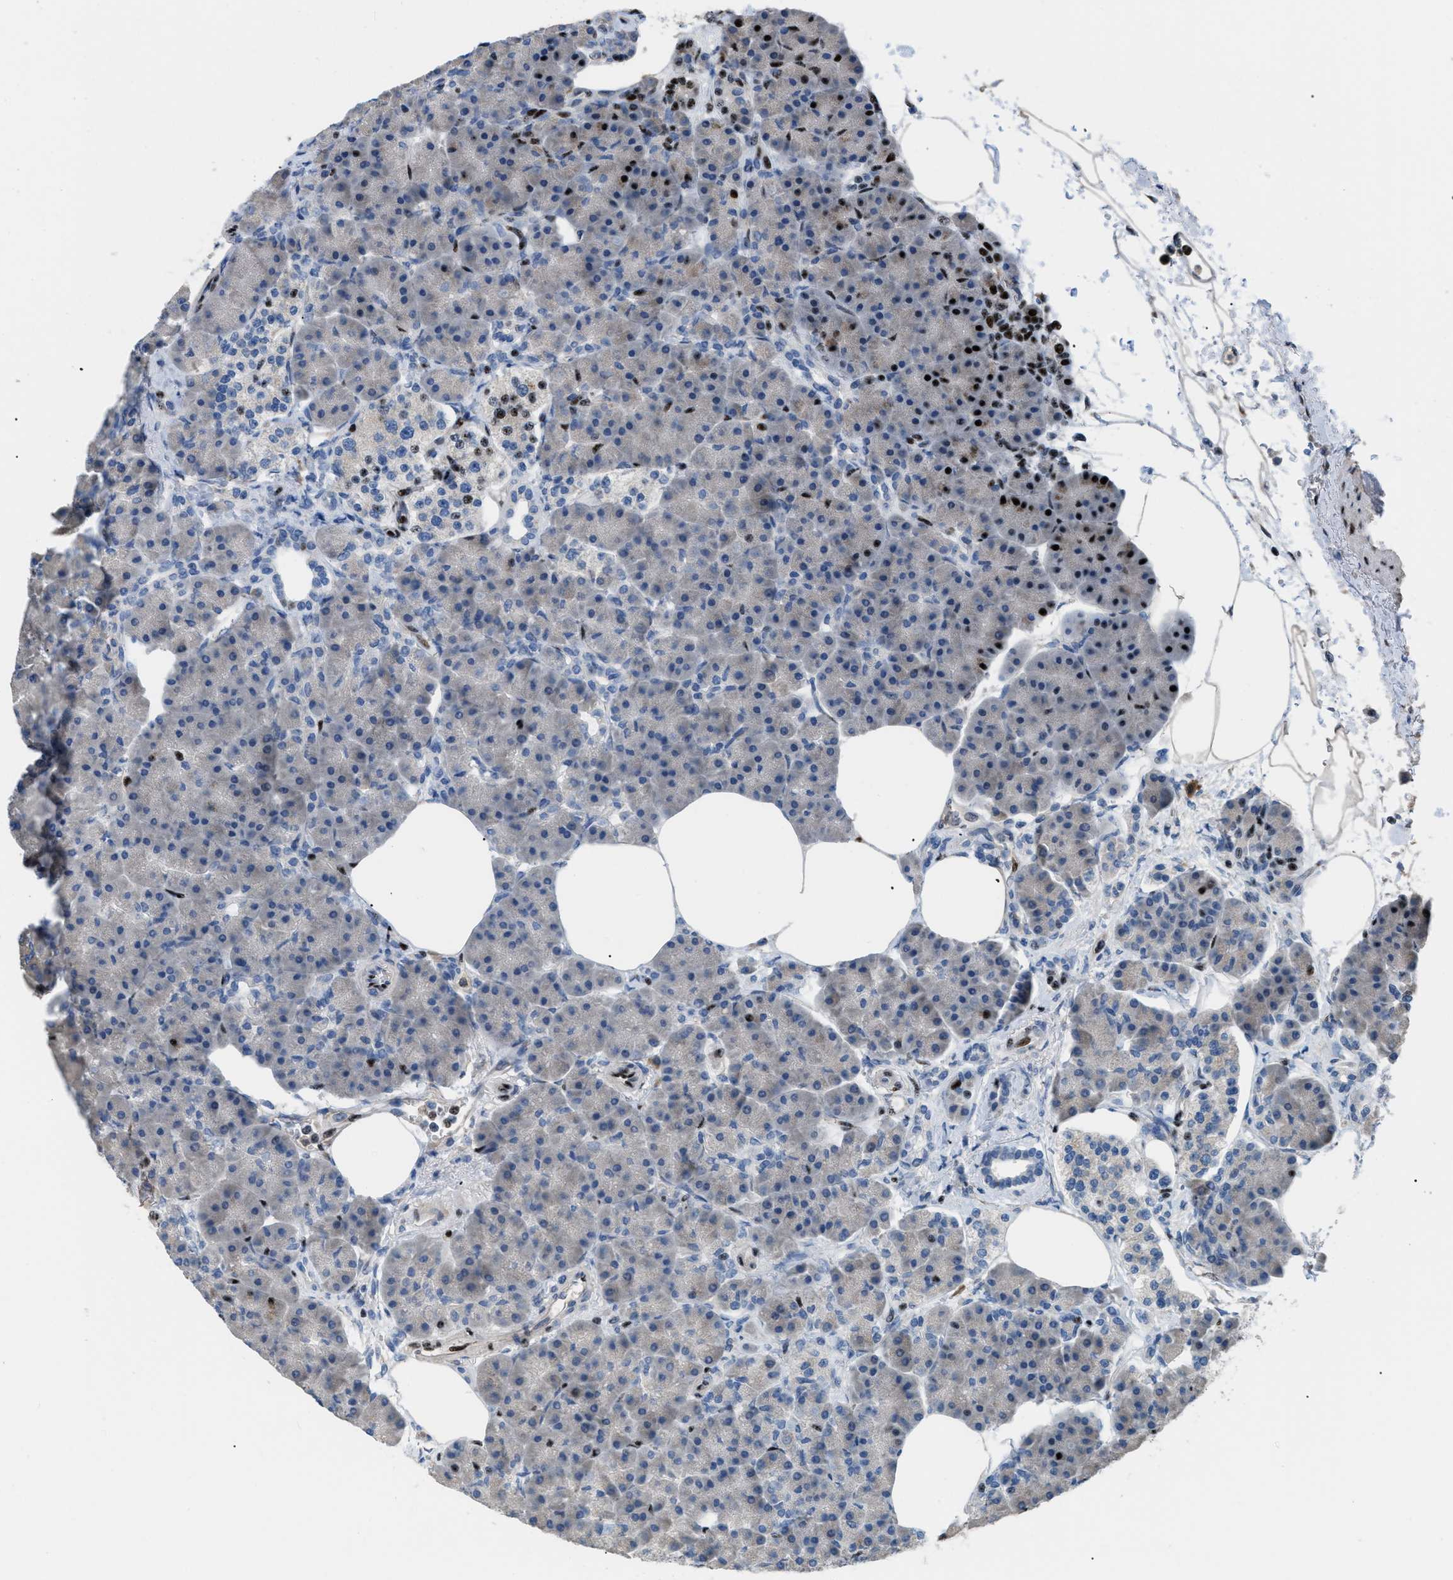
{"staining": {"intensity": "strong", "quantity": ">75%", "location": "cytoplasmic/membranous,nuclear"}, "tissue": "pancreas", "cell_type": "Exocrine glandular cells", "image_type": "normal", "snomed": [{"axis": "morphology", "description": "Normal tissue, NOS"}, {"axis": "topography", "description": "Pancreas"}], "caption": "This micrograph reveals normal pancreas stained with immunohistochemistry (IHC) to label a protein in brown. The cytoplasmic/membranous,nuclear of exocrine glandular cells show strong positivity for the protein. Nuclei are counter-stained blue.", "gene": "CDR2", "patient": {"sex": "female", "age": 70}}